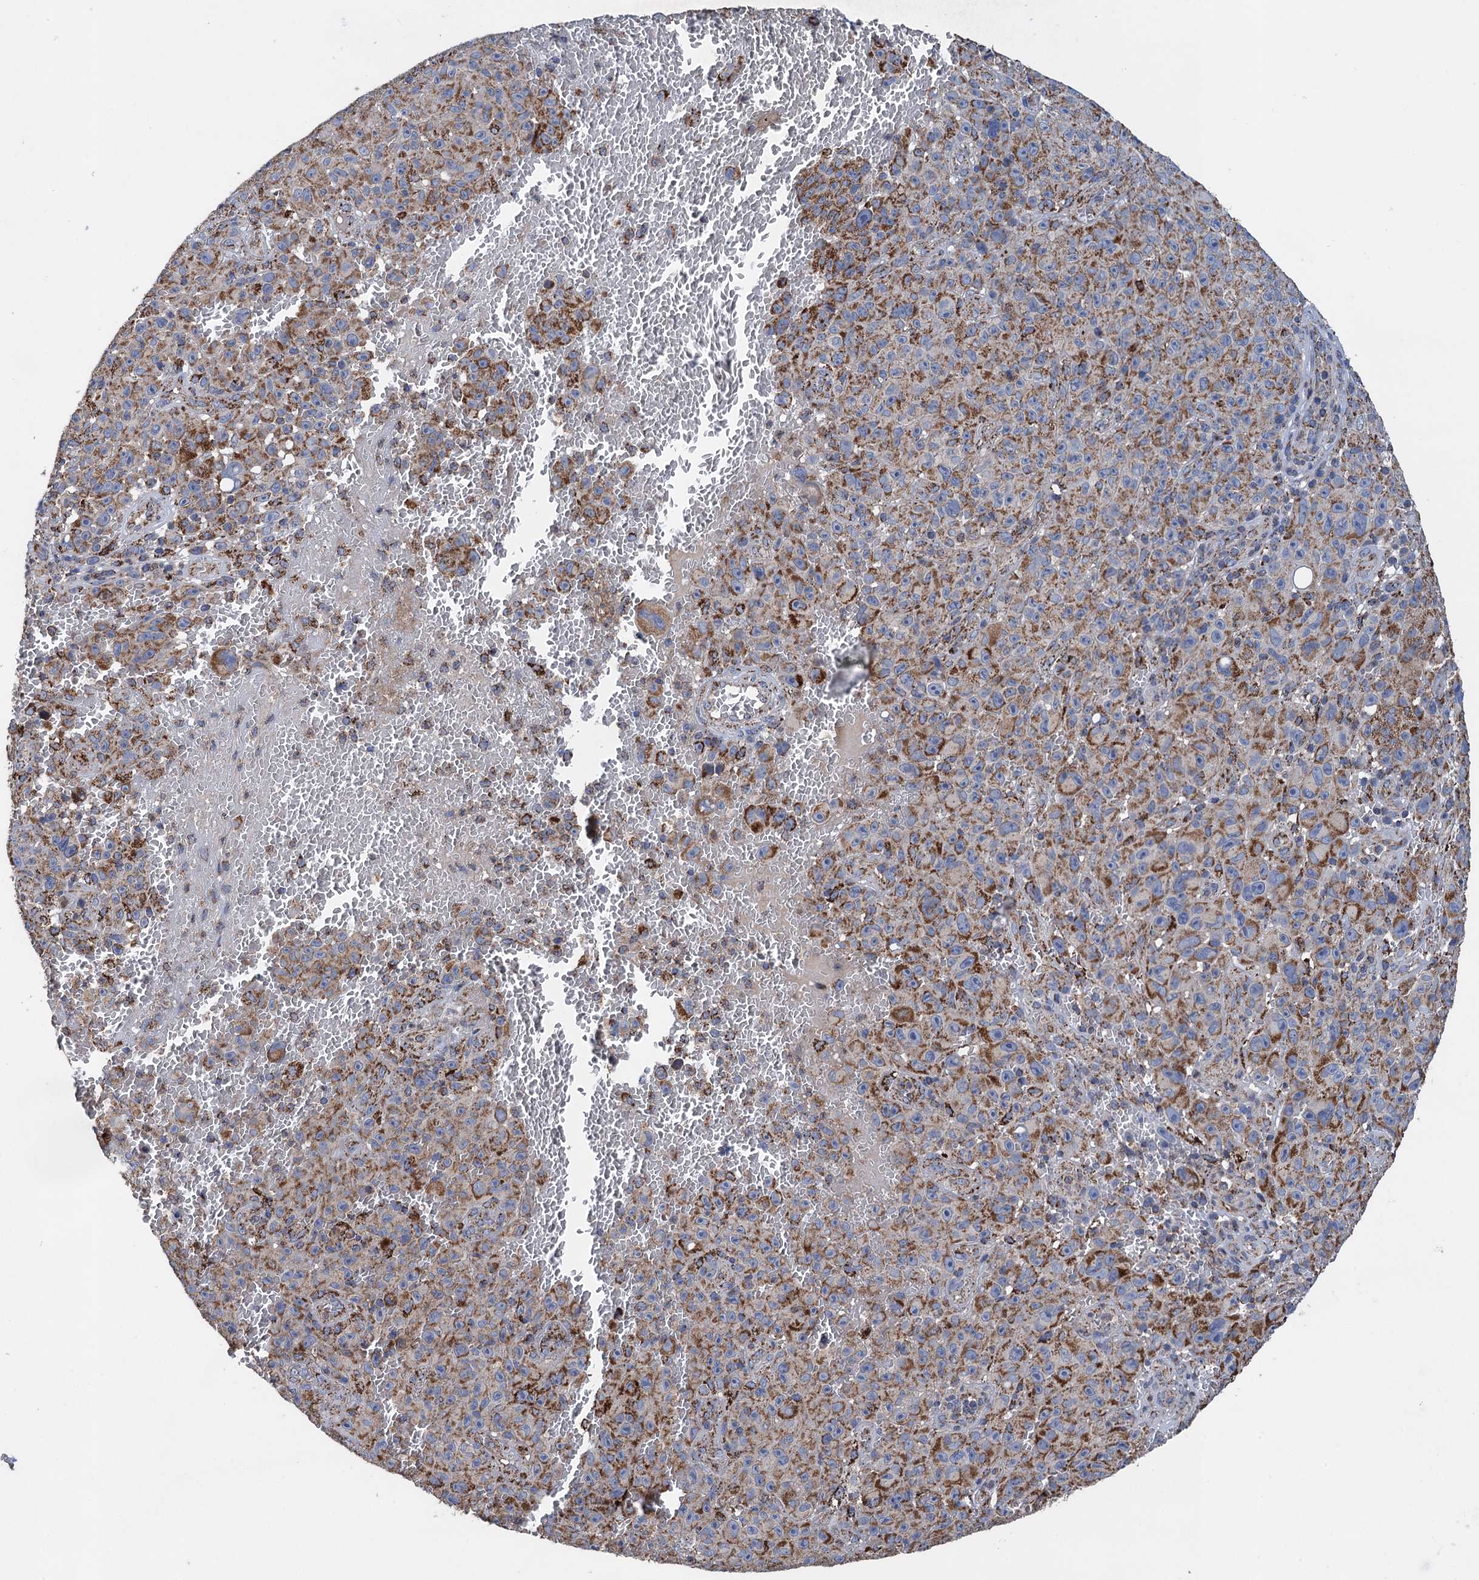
{"staining": {"intensity": "moderate", "quantity": ">75%", "location": "cytoplasmic/membranous"}, "tissue": "melanoma", "cell_type": "Tumor cells", "image_type": "cancer", "snomed": [{"axis": "morphology", "description": "Malignant melanoma, NOS"}, {"axis": "topography", "description": "Skin"}], "caption": "Malignant melanoma was stained to show a protein in brown. There is medium levels of moderate cytoplasmic/membranous positivity in about >75% of tumor cells. (DAB (3,3'-diaminobenzidine) = brown stain, brightfield microscopy at high magnification).", "gene": "DGLUCY", "patient": {"sex": "female", "age": 82}}